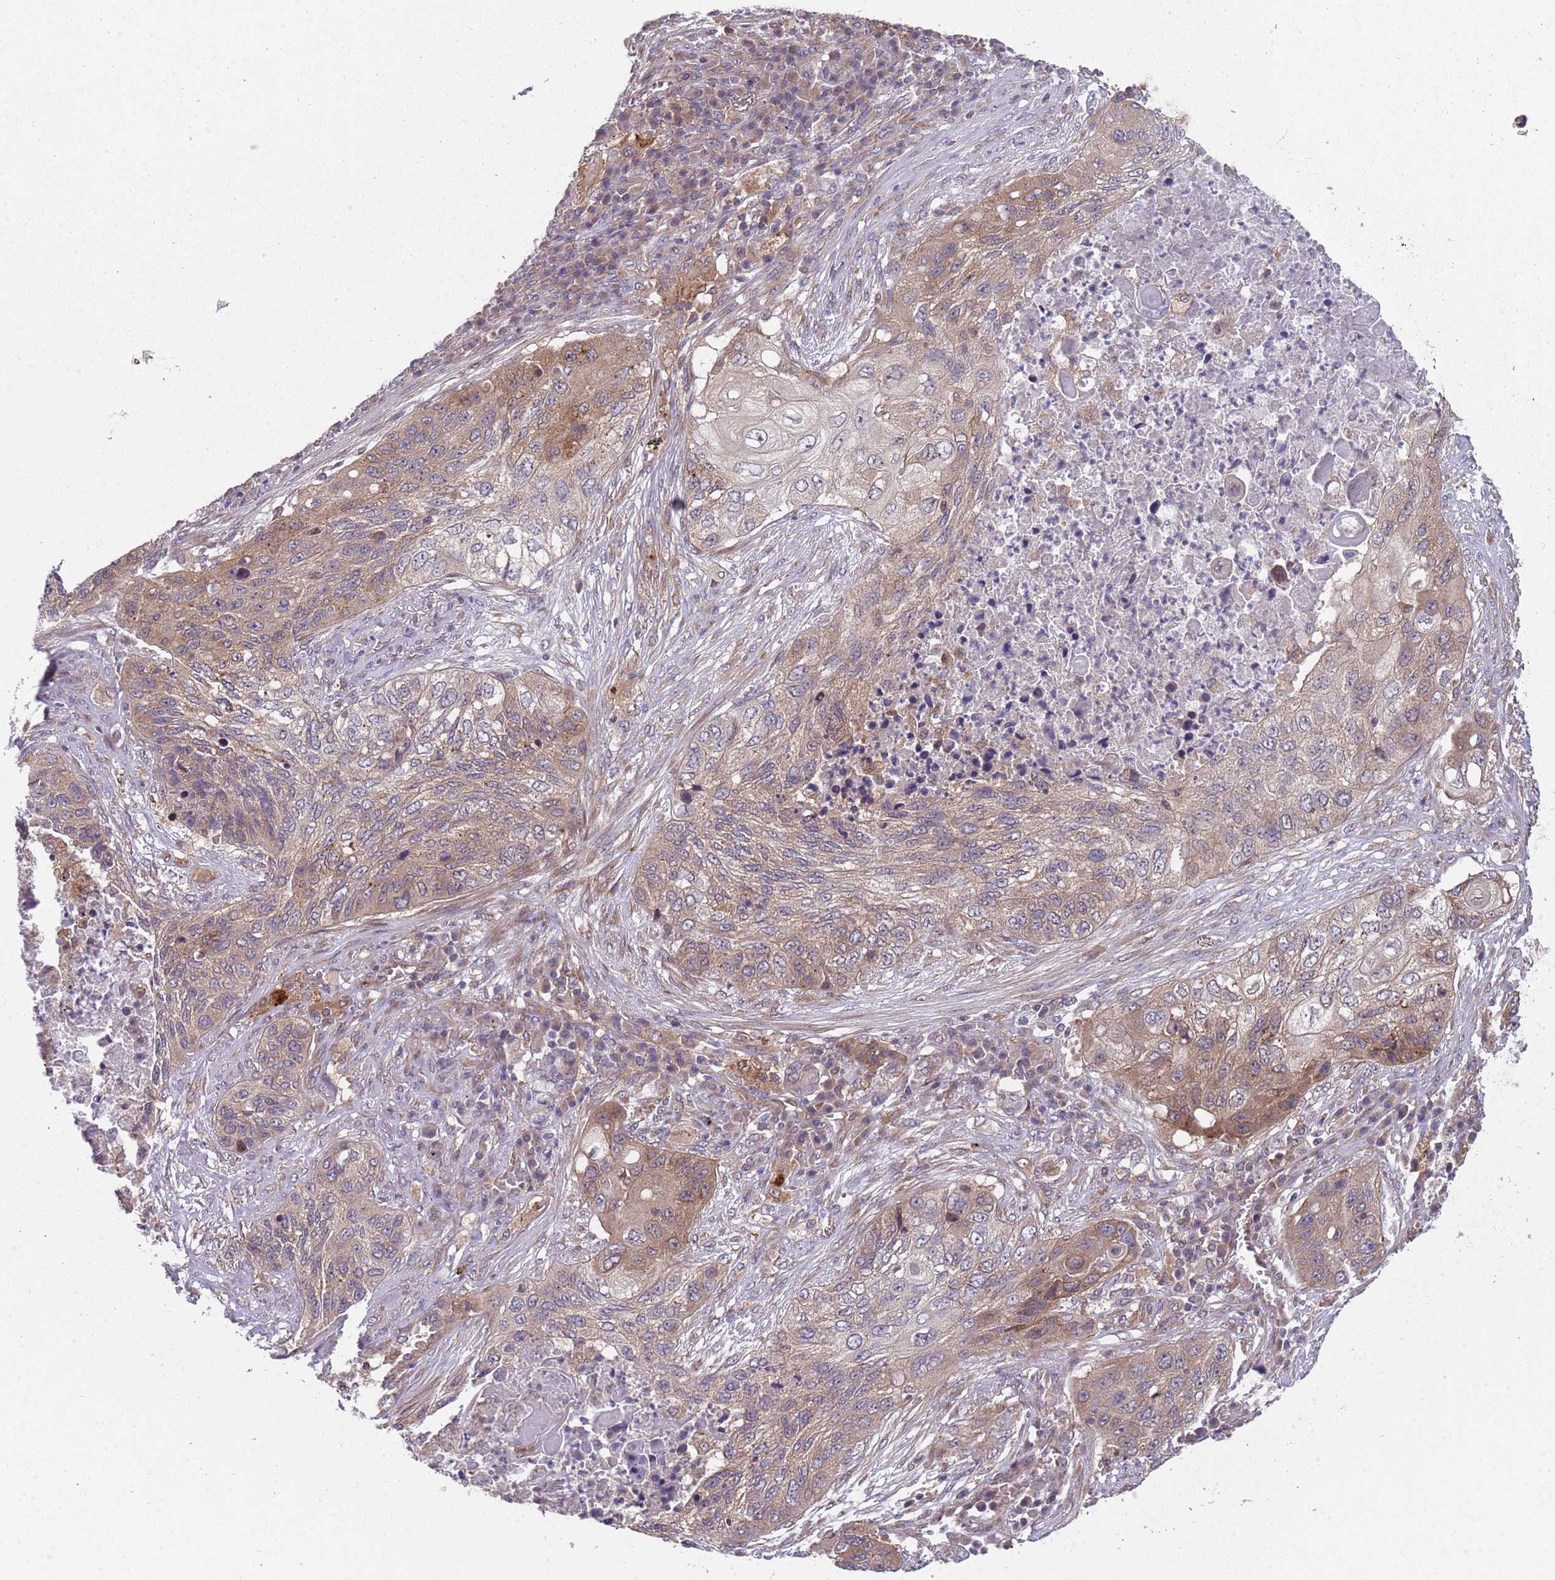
{"staining": {"intensity": "weak", "quantity": "25%-75%", "location": "cytoplasmic/membranous"}, "tissue": "lung cancer", "cell_type": "Tumor cells", "image_type": "cancer", "snomed": [{"axis": "morphology", "description": "Squamous cell carcinoma, NOS"}, {"axis": "topography", "description": "Lung"}], "caption": "Lung squamous cell carcinoma stained for a protein (brown) reveals weak cytoplasmic/membranous positive expression in approximately 25%-75% of tumor cells.", "gene": "GGA1", "patient": {"sex": "female", "age": 63}}